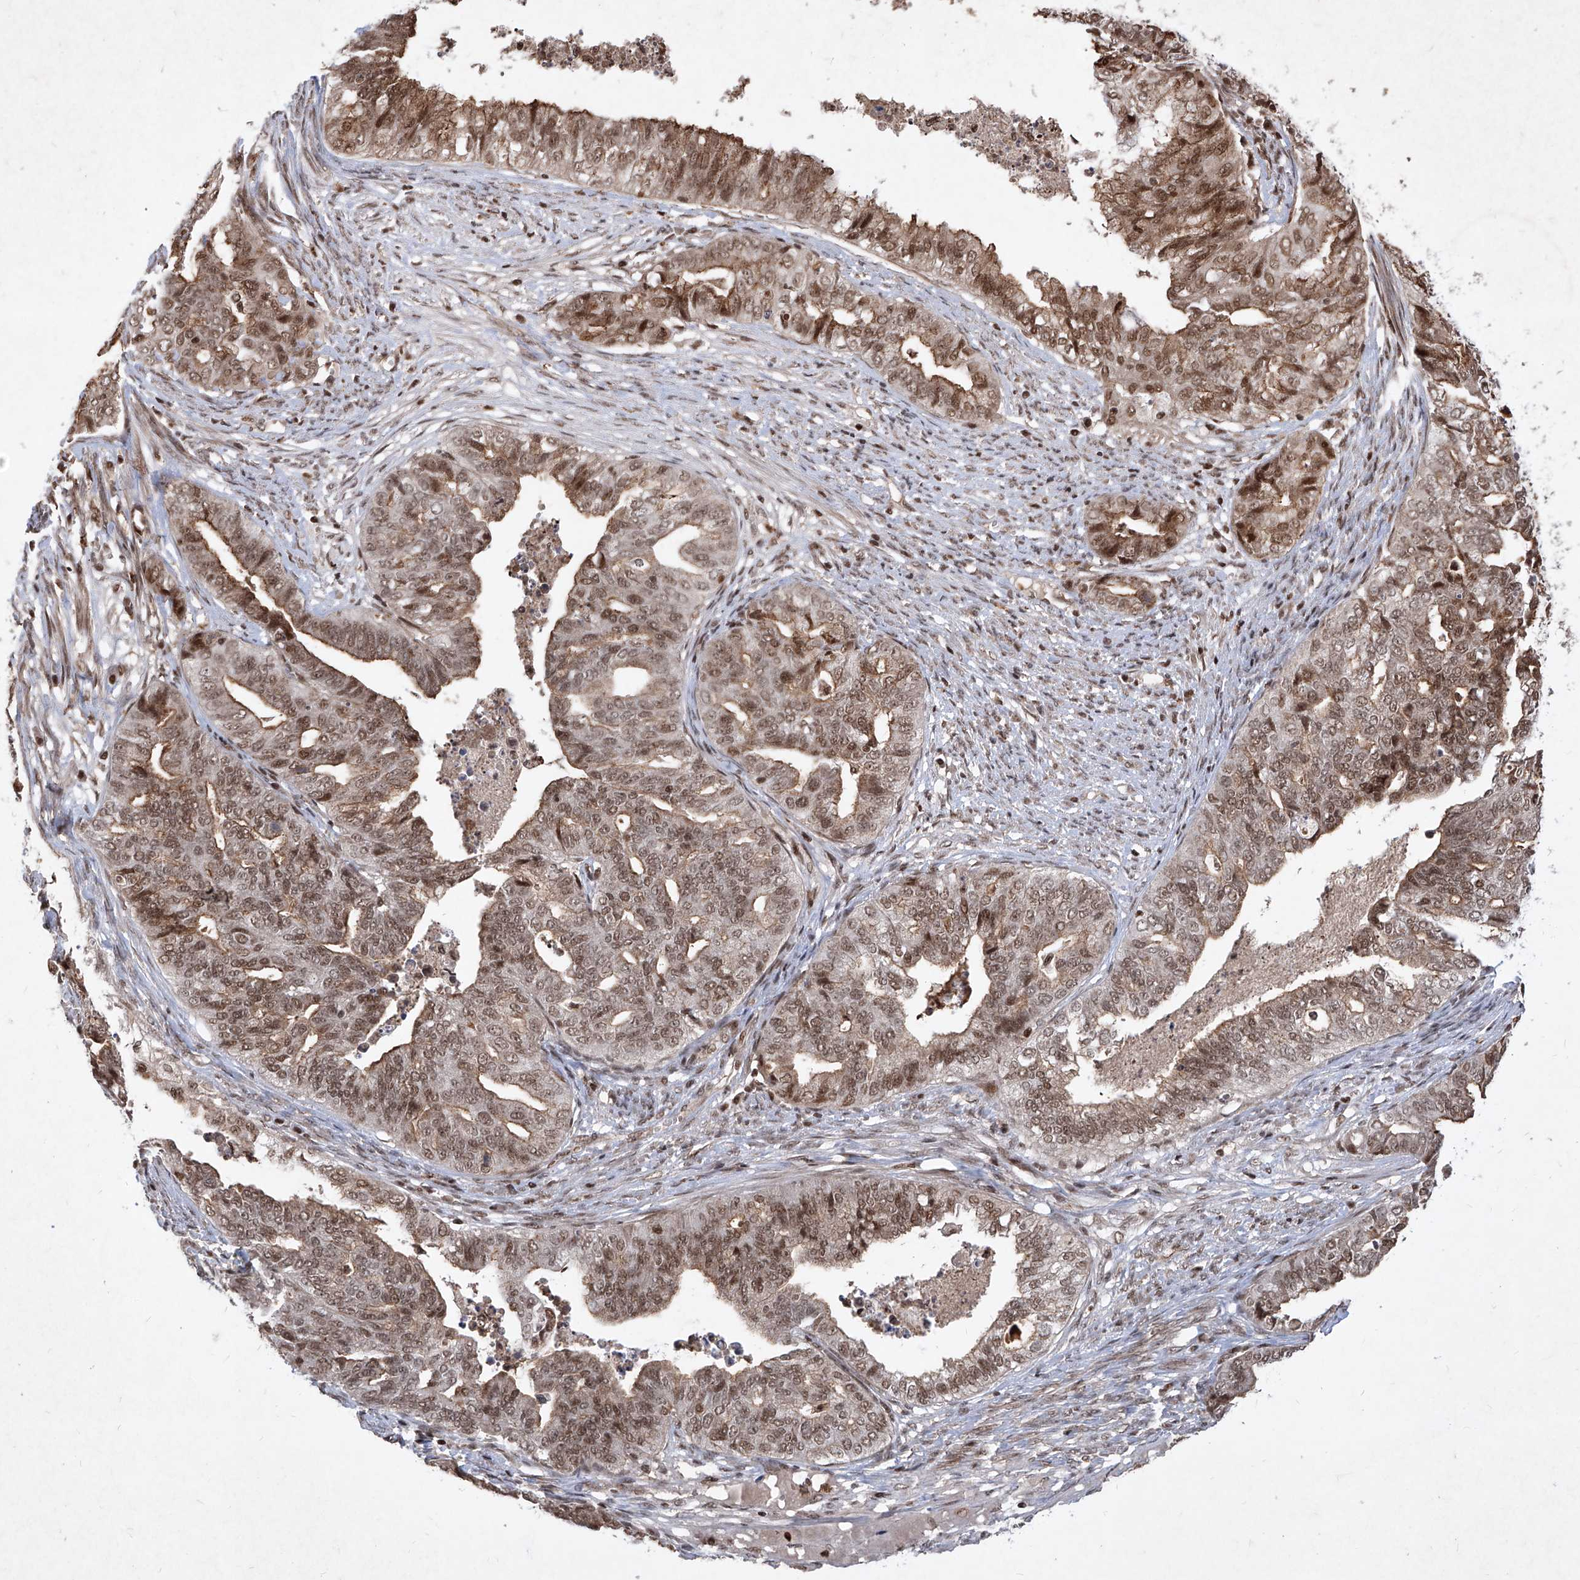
{"staining": {"intensity": "moderate", "quantity": ">75%", "location": "cytoplasmic/membranous,nuclear"}, "tissue": "endometrial cancer", "cell_type": "Tumor cells", "image_type": "cancer", "snomed": [{"axis": "morphology", "description": "Adenocarcinoma, NOS"}, {"axis": "topography", "description": "Endometrium"}], "caption": "Endometrial cancer stained with a brown dye displays moderate cytoplasmic/membranous and nuclear positive staining in approximately >75% of tumor cells.", "gene": "IRF2", "patient": {"sex": "female", "age": 79}}